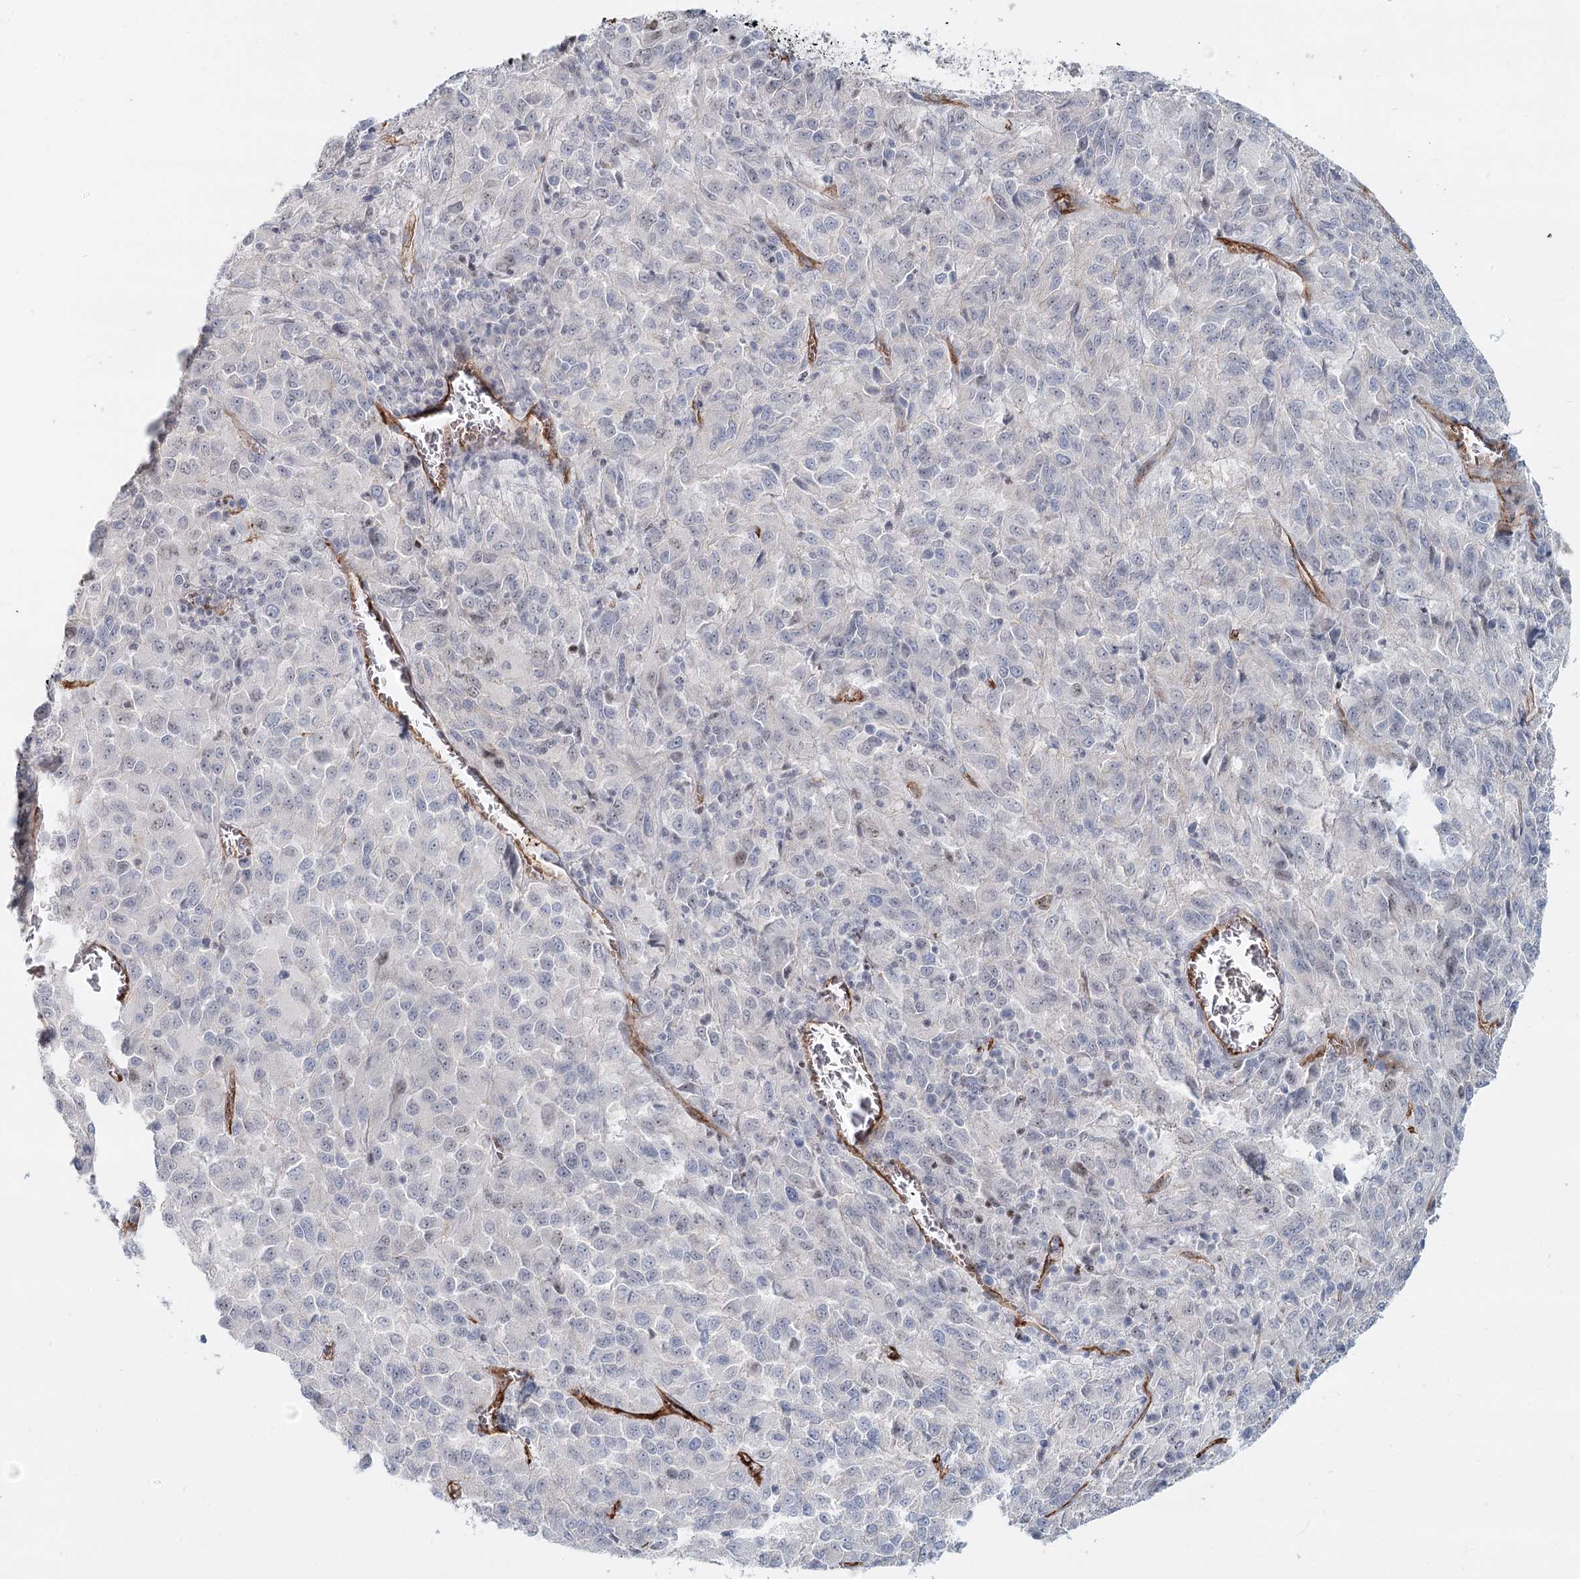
{"staining": {"intensity": "negative", "quantity": "none", "location": "none"}, "tissue": "melanoma", "cell_type": "Tumor cells", "image_type": "cancer", "snomed": [{"axis": "morphology", "description": "Malignant melanoma, Metastatic site"}, {"axis": "topography", "description": "Lung"}], "caption": "Histopathology image shows no significant protein staining in tumor cells of melanoma. Nuclei are stained in blue.", "gene": "ZFYVE28", "patient": {"sex": "male", "age": 64}}